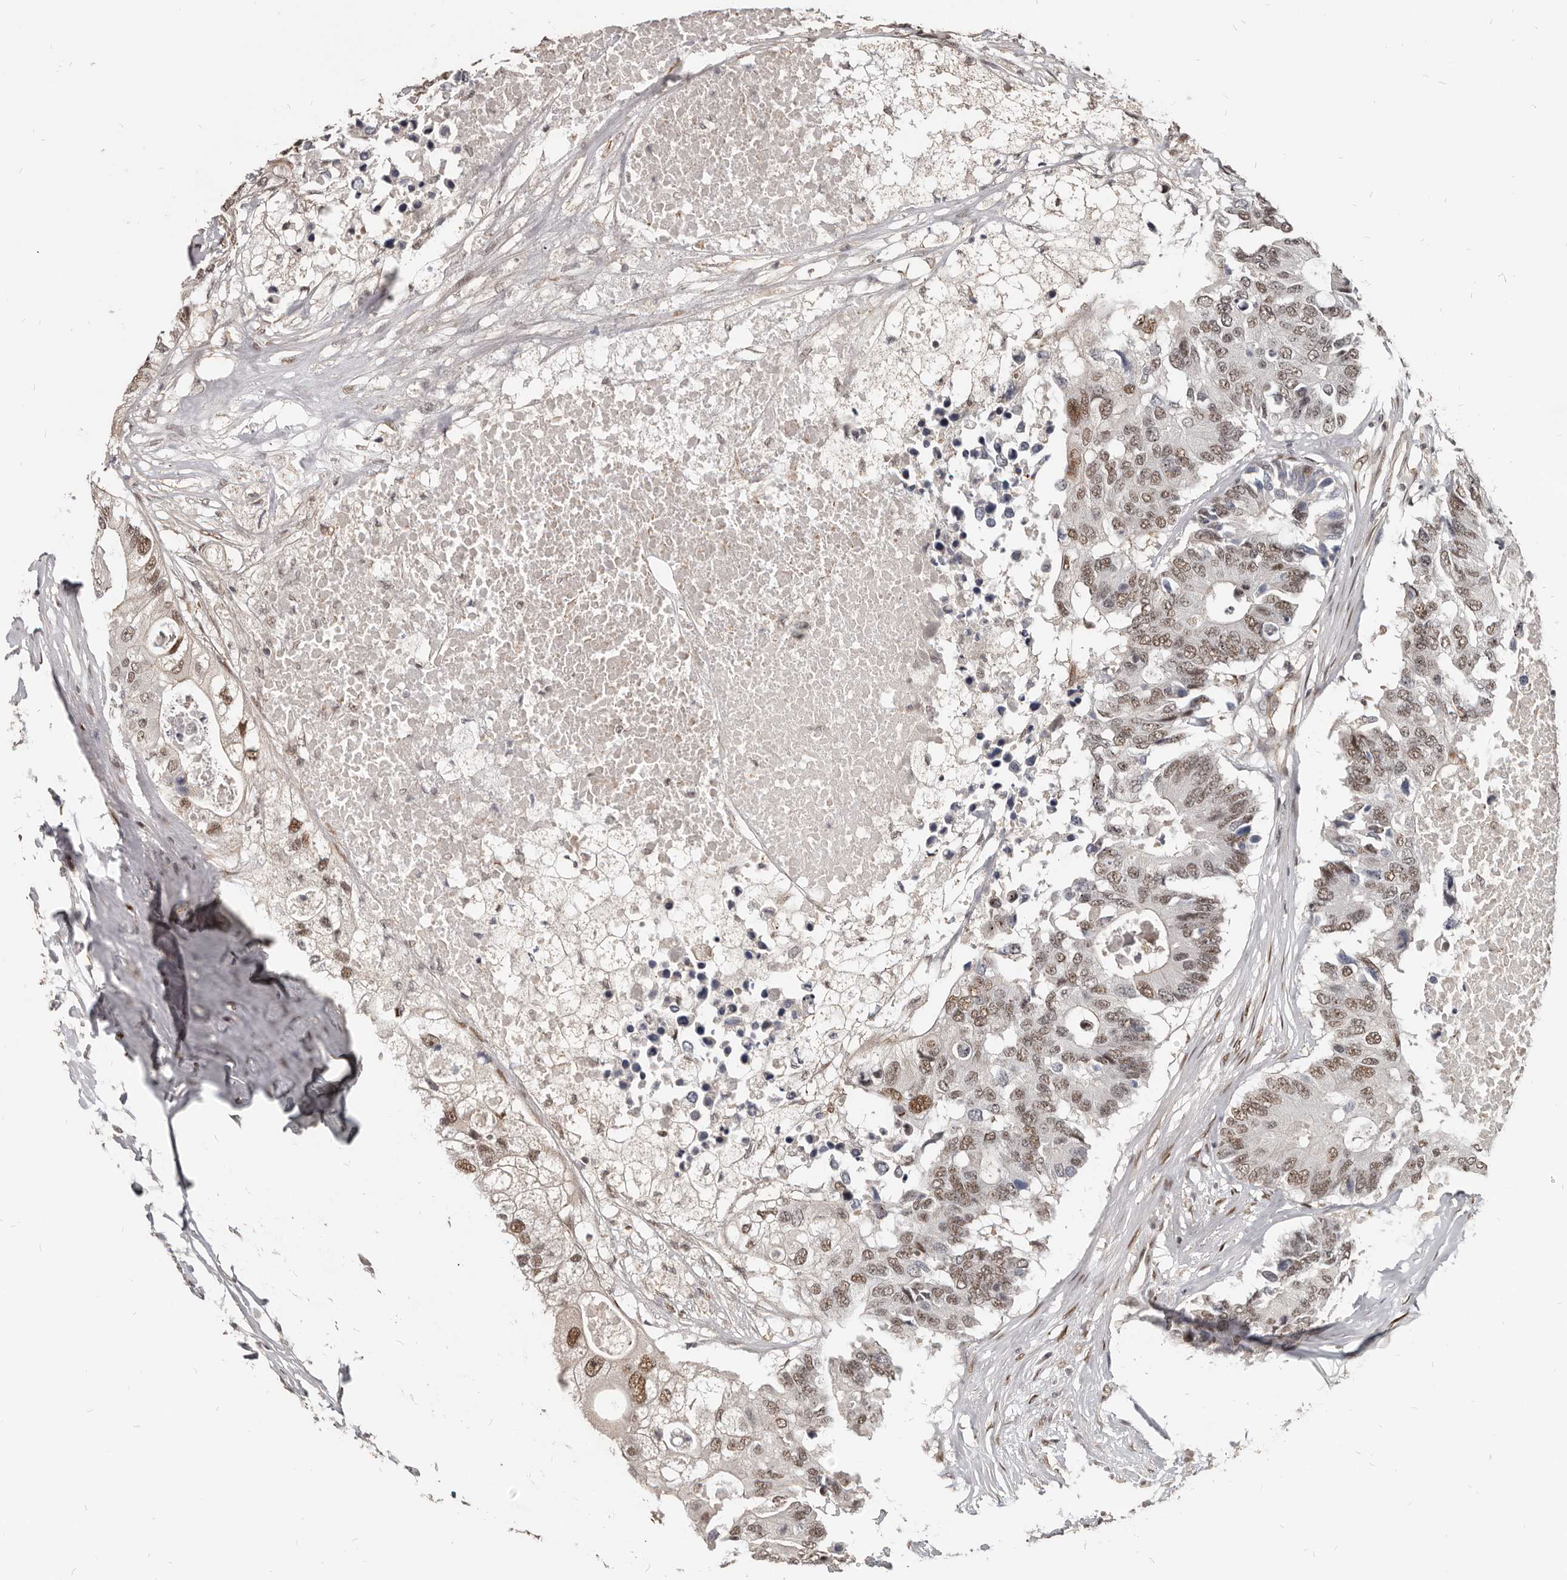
{"staining": {"intensity": "moderate", "quantity": ">75%", "location": "nuclear"}, "tissue": "colorectal cancer", "cell_type": "Tumor cells", "image_type": "cancer", "snomed": [{"axis": "morphology", "description": "Adenocarcinoma, NOS"}, {"axis": "topography", "description": "Colon"}], "caption": "IHC photomicrograph of human colorectal adenocarcinoma stained for a protein (brown), which displays medium levels of moderate nuclear positivity in approximately >75% of tumor cells.", "gene": "ATF5", "patient": {"sex": "male", "age": 71}}